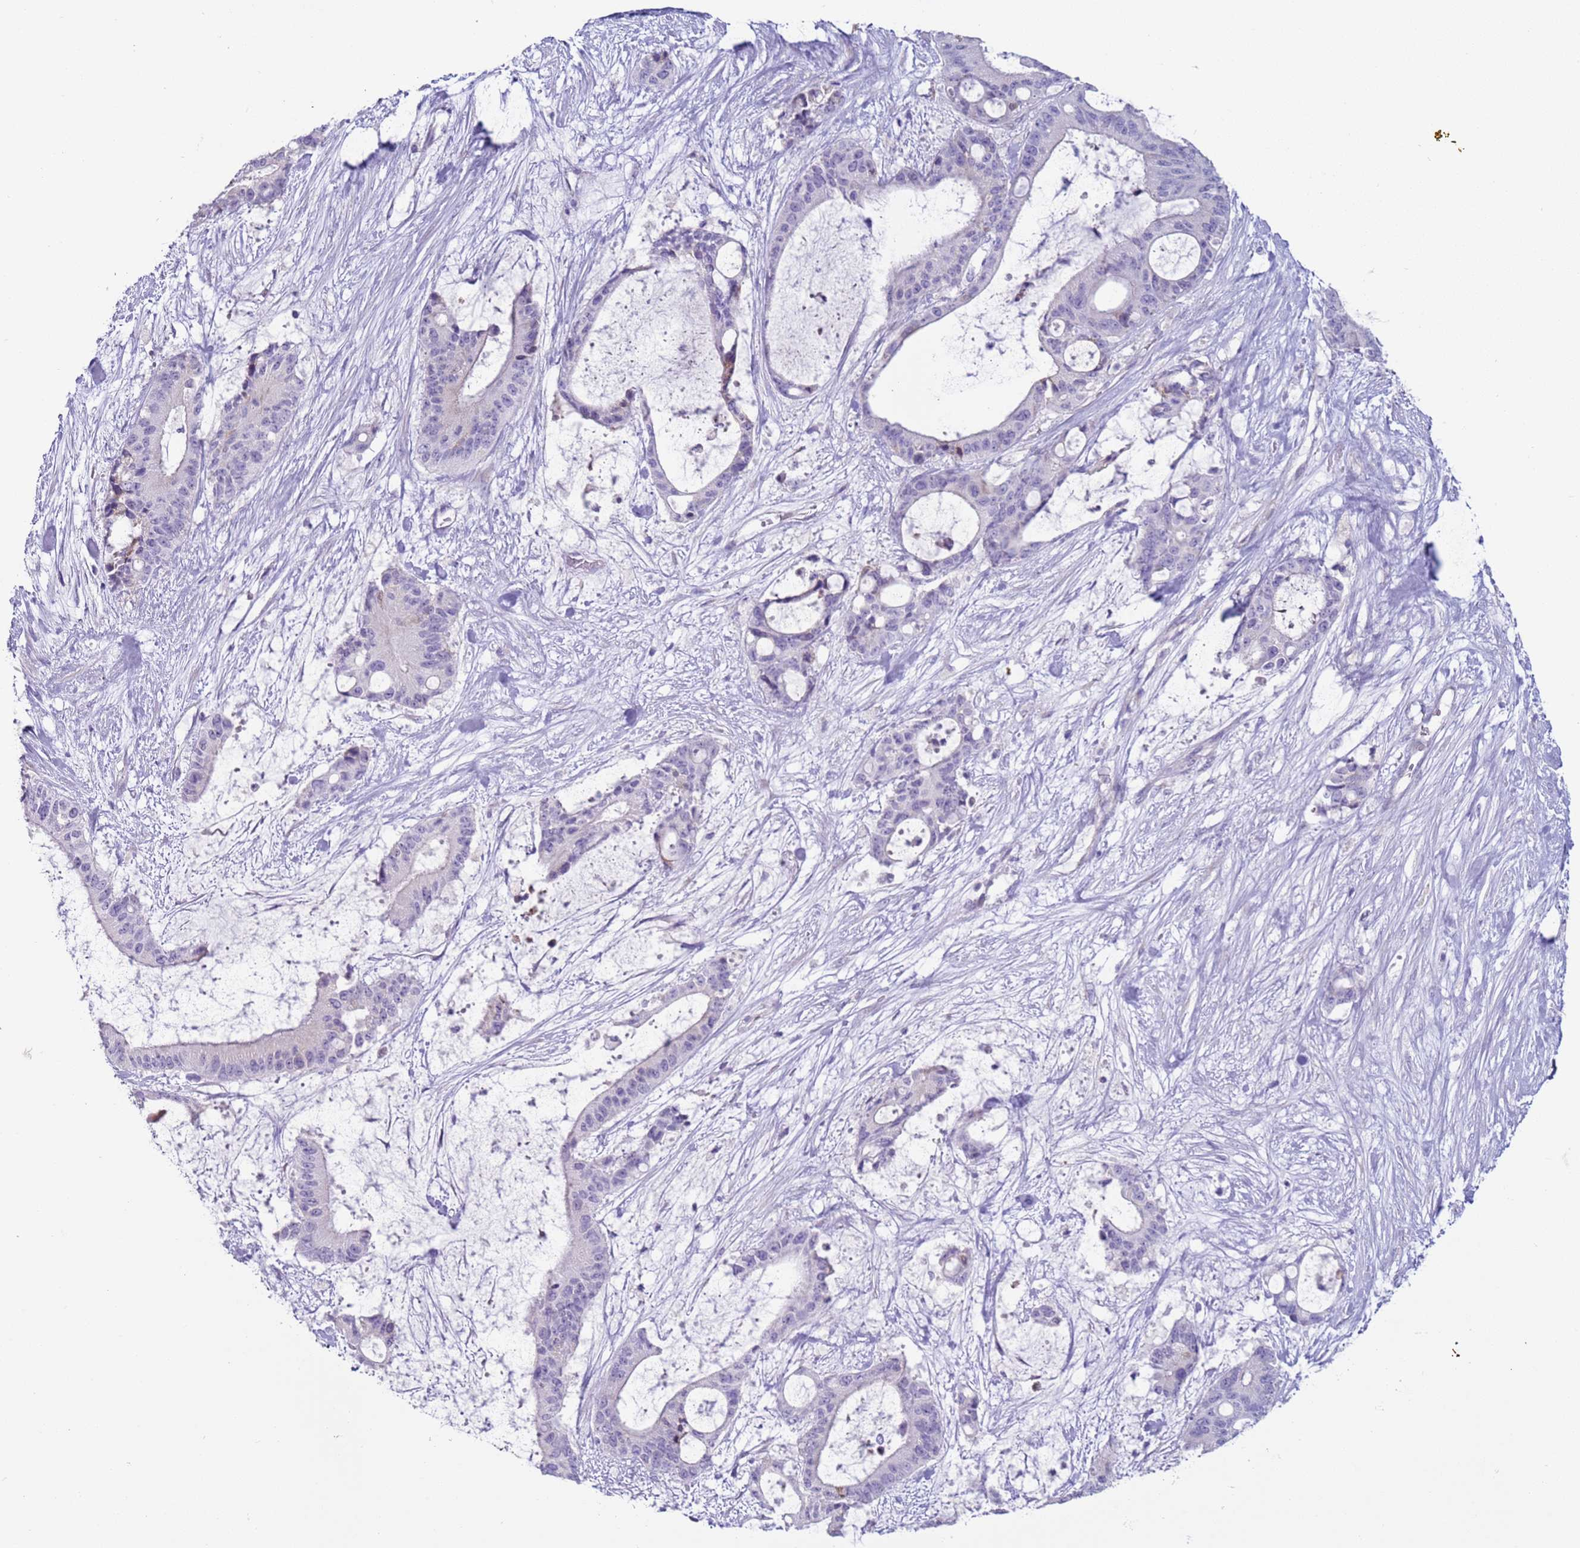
{"staining": {"intensity": "negative", "quantity": "none", "location": "none"}, "tissue": "liver cancer", "cell_type": "Tumor cells", "image_type": "cancer", "snomed": [{"axis": "morphology", "description": "Normal tissue, NOS"}, {"axis": "morphology", "description": "Cholangiocarcinoma"}, {"axis": "topography", "description": "Liver"}, {"axis": "topography", "description": "Peripheral nerve tissue"}], "caption": "There is no significant expression in tumor cells of cholangiocarcinoma (liver).", "gene": "NPAP1", "patient": {"sex": "female", "age": 73}}